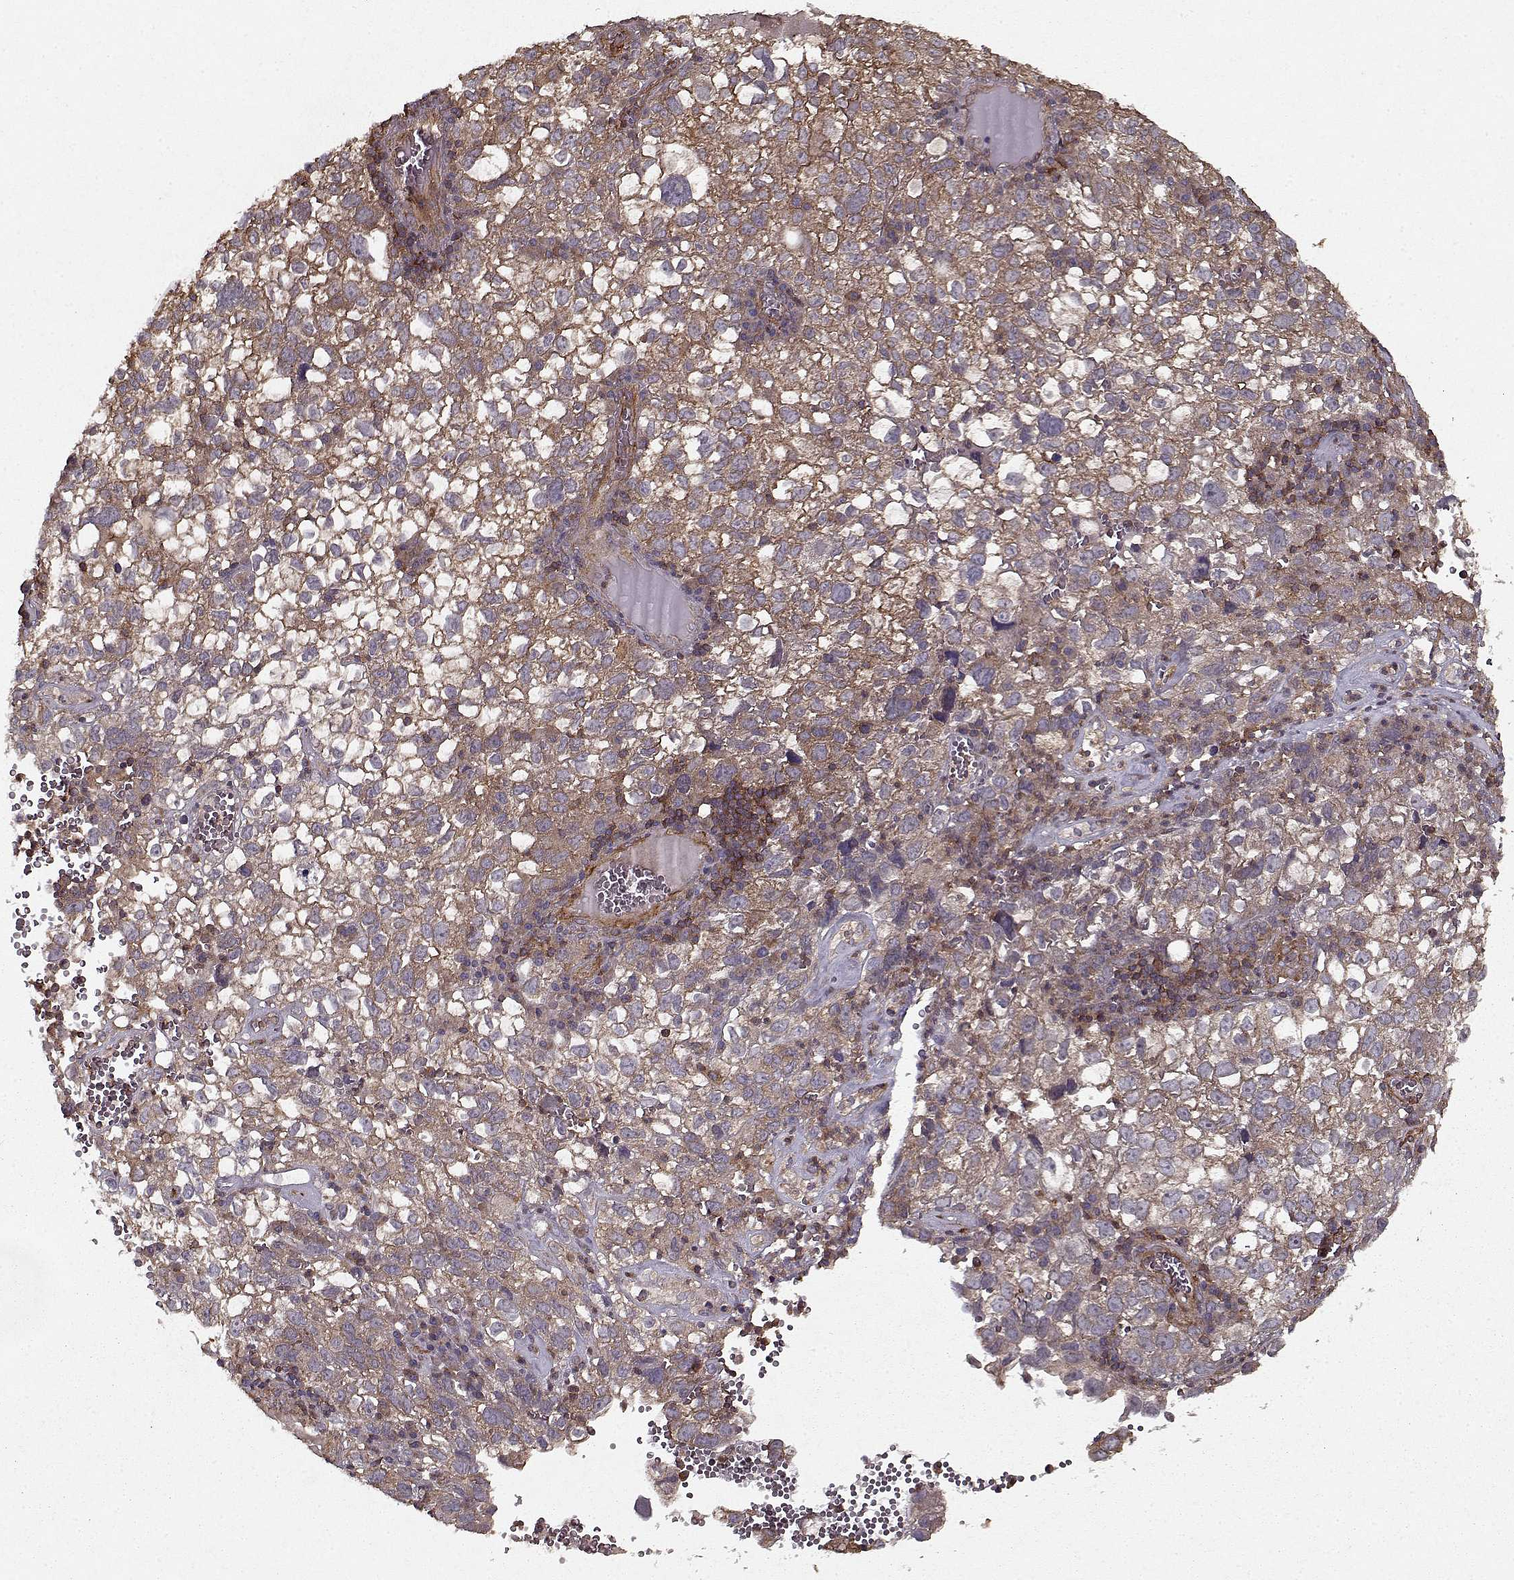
{"staining": {"intensity": "moderate", "quantity": "<25%", "location": "cytoplasmic/membranous"}, "tissue": "cervical cancer", "cell_type": "Tumor cells", "image_type": "cancer", "snomed": [{"axis": "morphology", "description": "Squamous cell carcinoma, NOS"}, {"axis": "topography", "description": "Cervix"}], "caption": "An immunohistochemistry (IHC) photomicrograph of neoplastic tissue is shown. Protein staining in brown labels moderate cytoplasmic/membranous positivity in squamous cell carcinoma (cervical) within tumor cells. The protein is shown in brown color, while the nuclei are stained blue.", "gene": "PPP1R12A", "patient": {"sex": "female", "age": 55}}